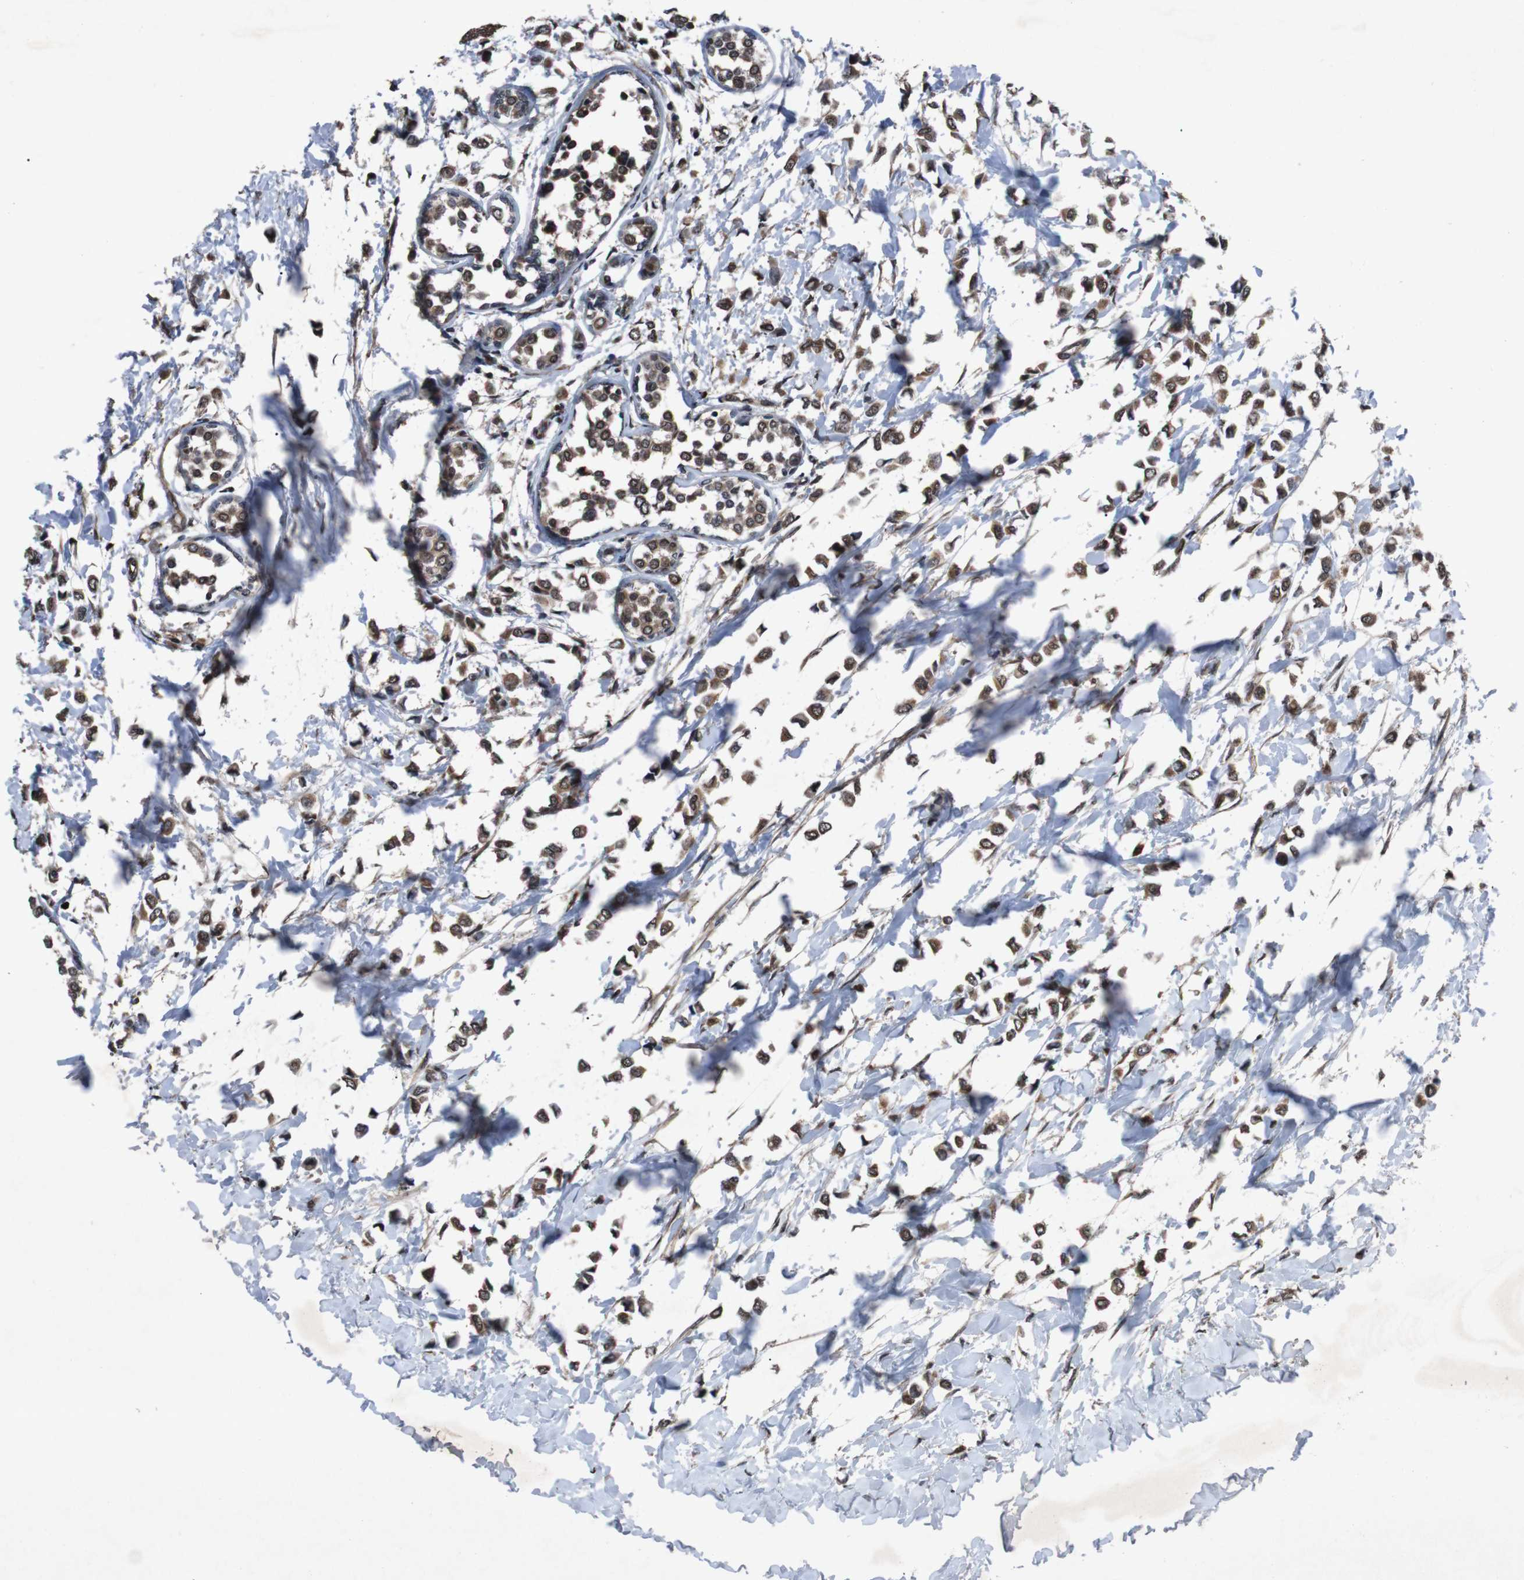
{"staining": {"intensity": "moderate", "quantity": ">75%", "location": "cytoplasmic/membranous,nuclear"}, "tissue": "breast cancer", "cell_type": "Tumor cells", "image_type": "cancer", "snomed": [{"axis": "morphology", "description": "Lobular carcinoma"}, {"axis": "topography", "description": "Breast"}], "caption": "Tumor cells exhibit moderate cytoplasmic/membranous and nuclear expression in about >75% of cells in breast lobular carcinoma.", "gene": "SOCS1", "patient": {"sex": "female", "age": 51}}